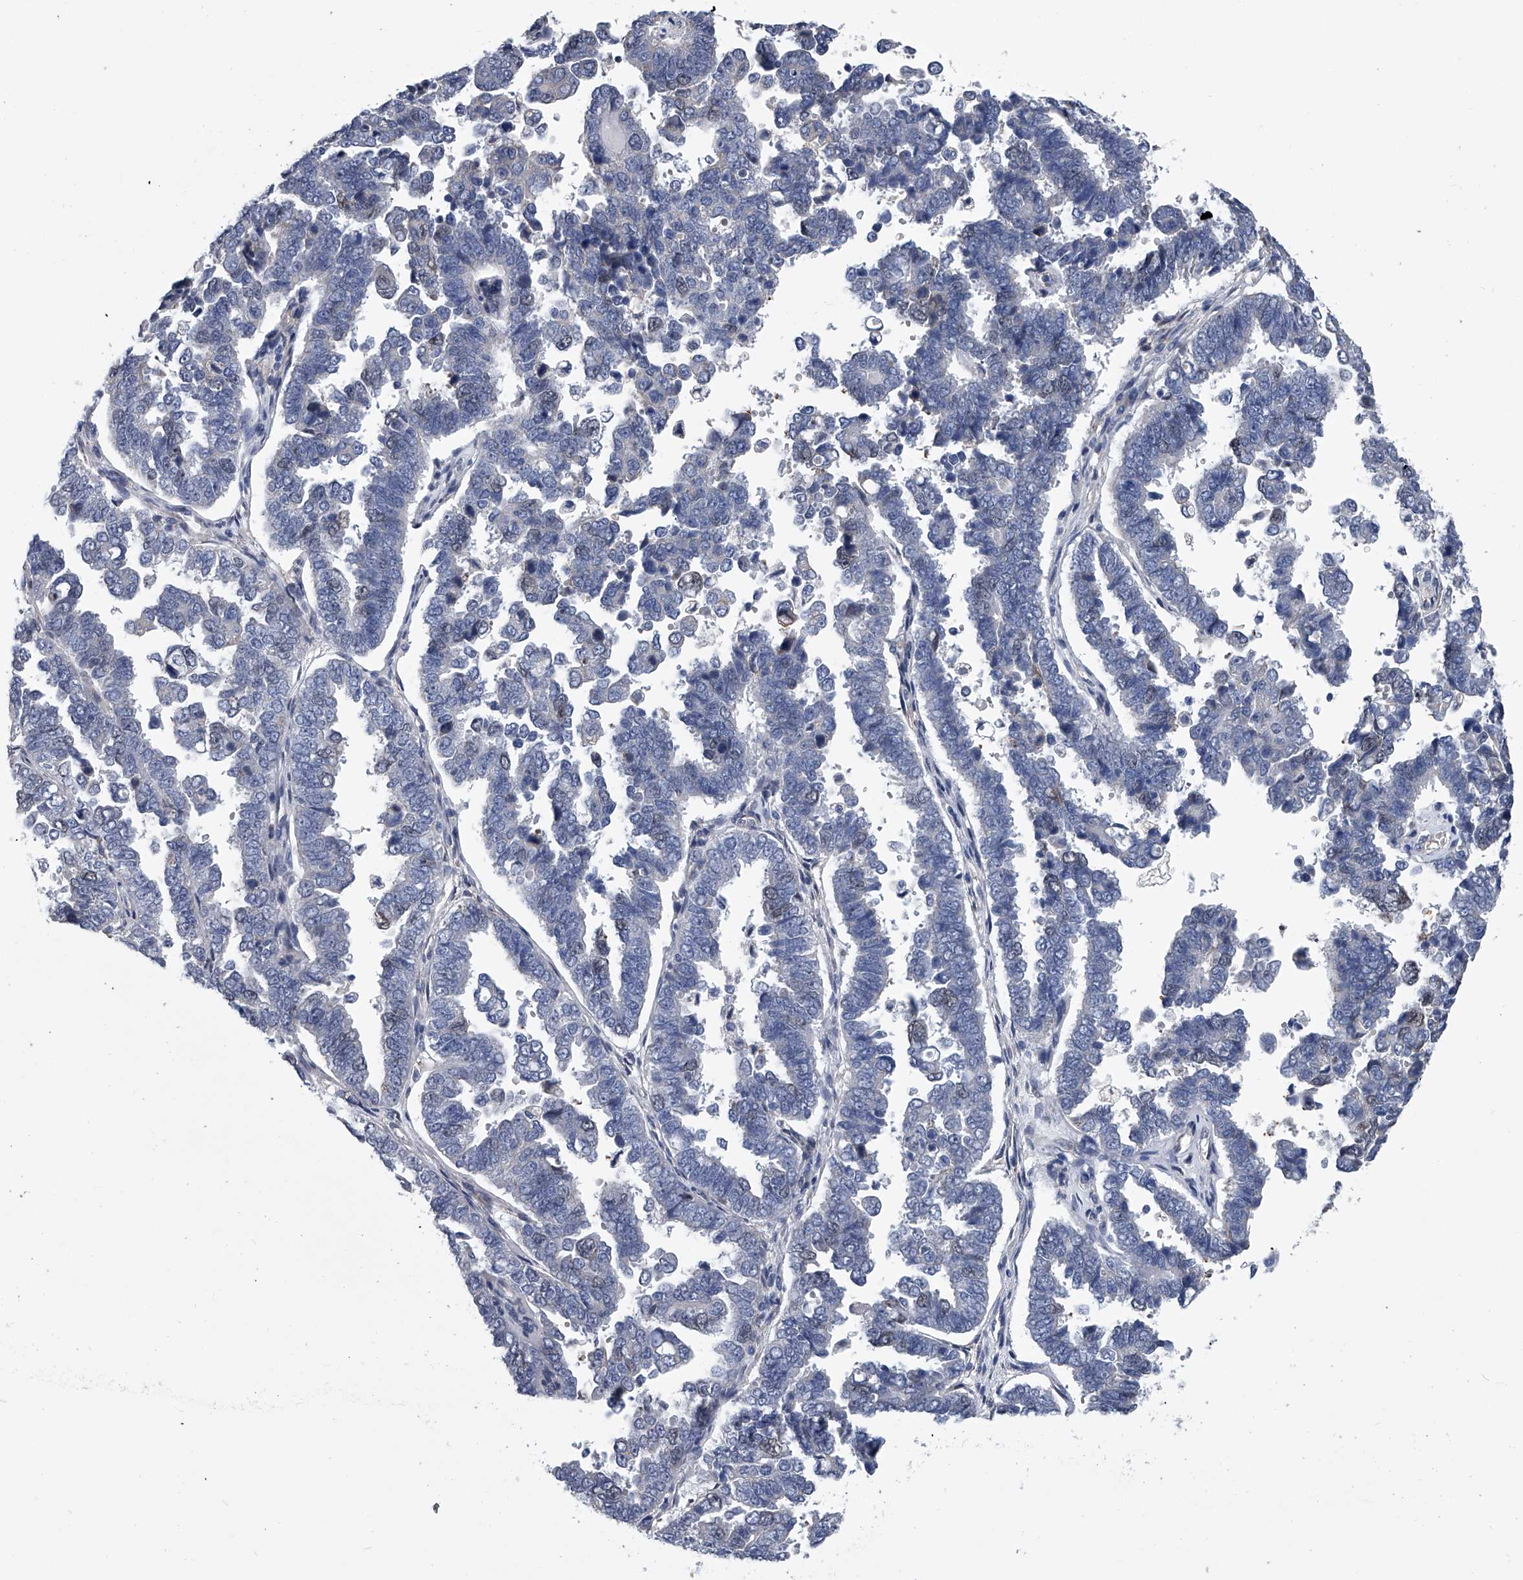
{"staining": {"intensity": "negative", "quantity": "none", "location": "none"}, "tissue": "endometrial cancer", "cell_type": "Tumor cells", "image_type": "cancer", "snomed": [{"axis": "morphology", "description": "Adenocarcinoma, NOS"}, {"axis": "topography", "description": "Endometrium"}], "caption": "Tumor cells are negative for protein expression in human endometrial cancer.", "gene": "ABCG1", "patient": {"sex": "female", "age": 75}}